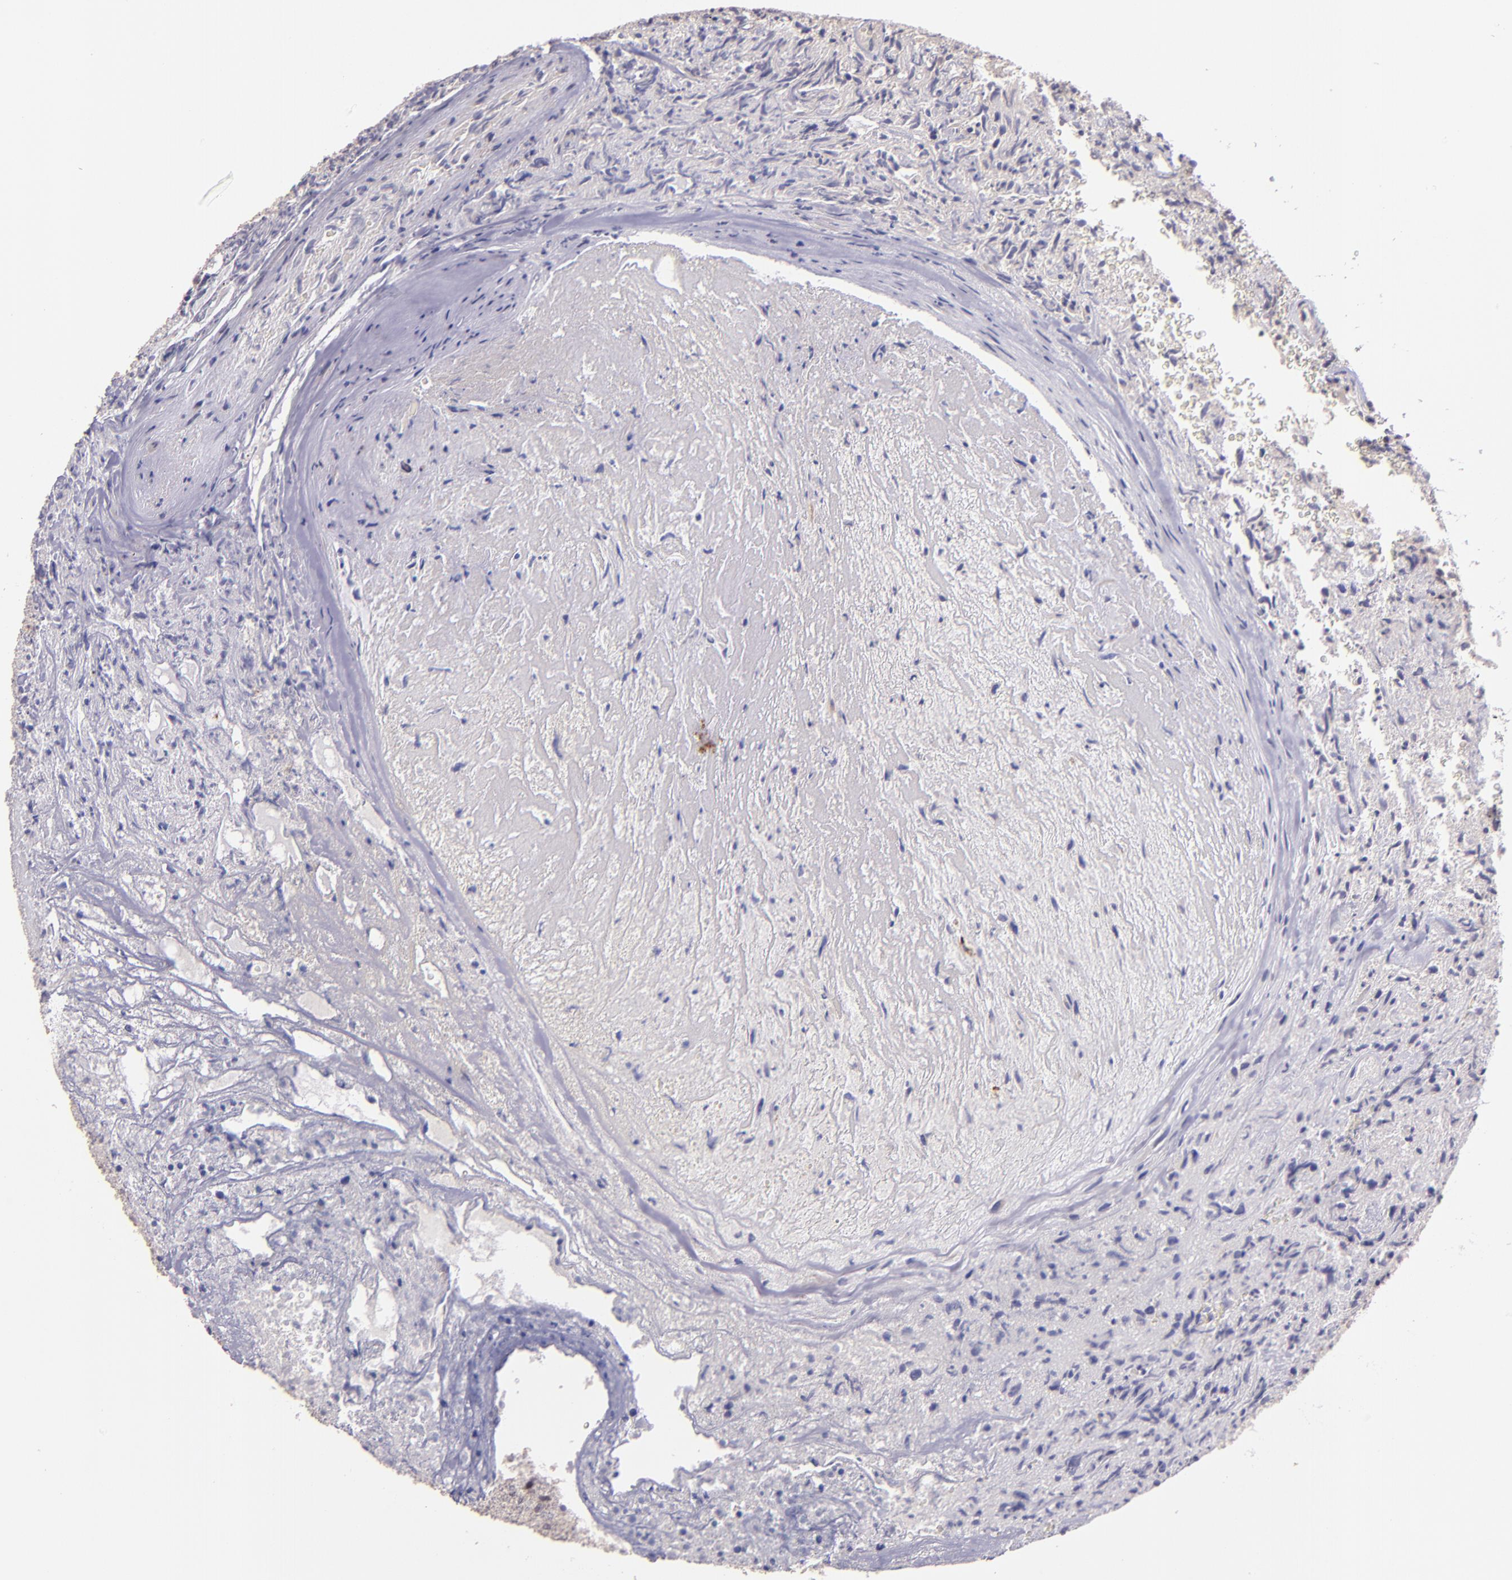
{"staining": {"intensity": "negative", "quantity": "none", "location": "none"}, "tissue": "glioma", "cell_type": "Tumor cells", "image_type": "cancer", "snomed": [{"axis": "morphology", "description": "Normal tissue, NOS"}, {"axis": "morphology", "description": "Glioma, malignant, High grade"}, {"axis": "topography", "description": "Cerebral cortex"}], "caption": "High magnification brightfield microscopy of glioma stained with DAB (brown) and counterstained with hematoxylin (blue): tumor cells show no significant positivity.", "gene": "TAF7L", "patient": {"sex": "male", "age": 75}}